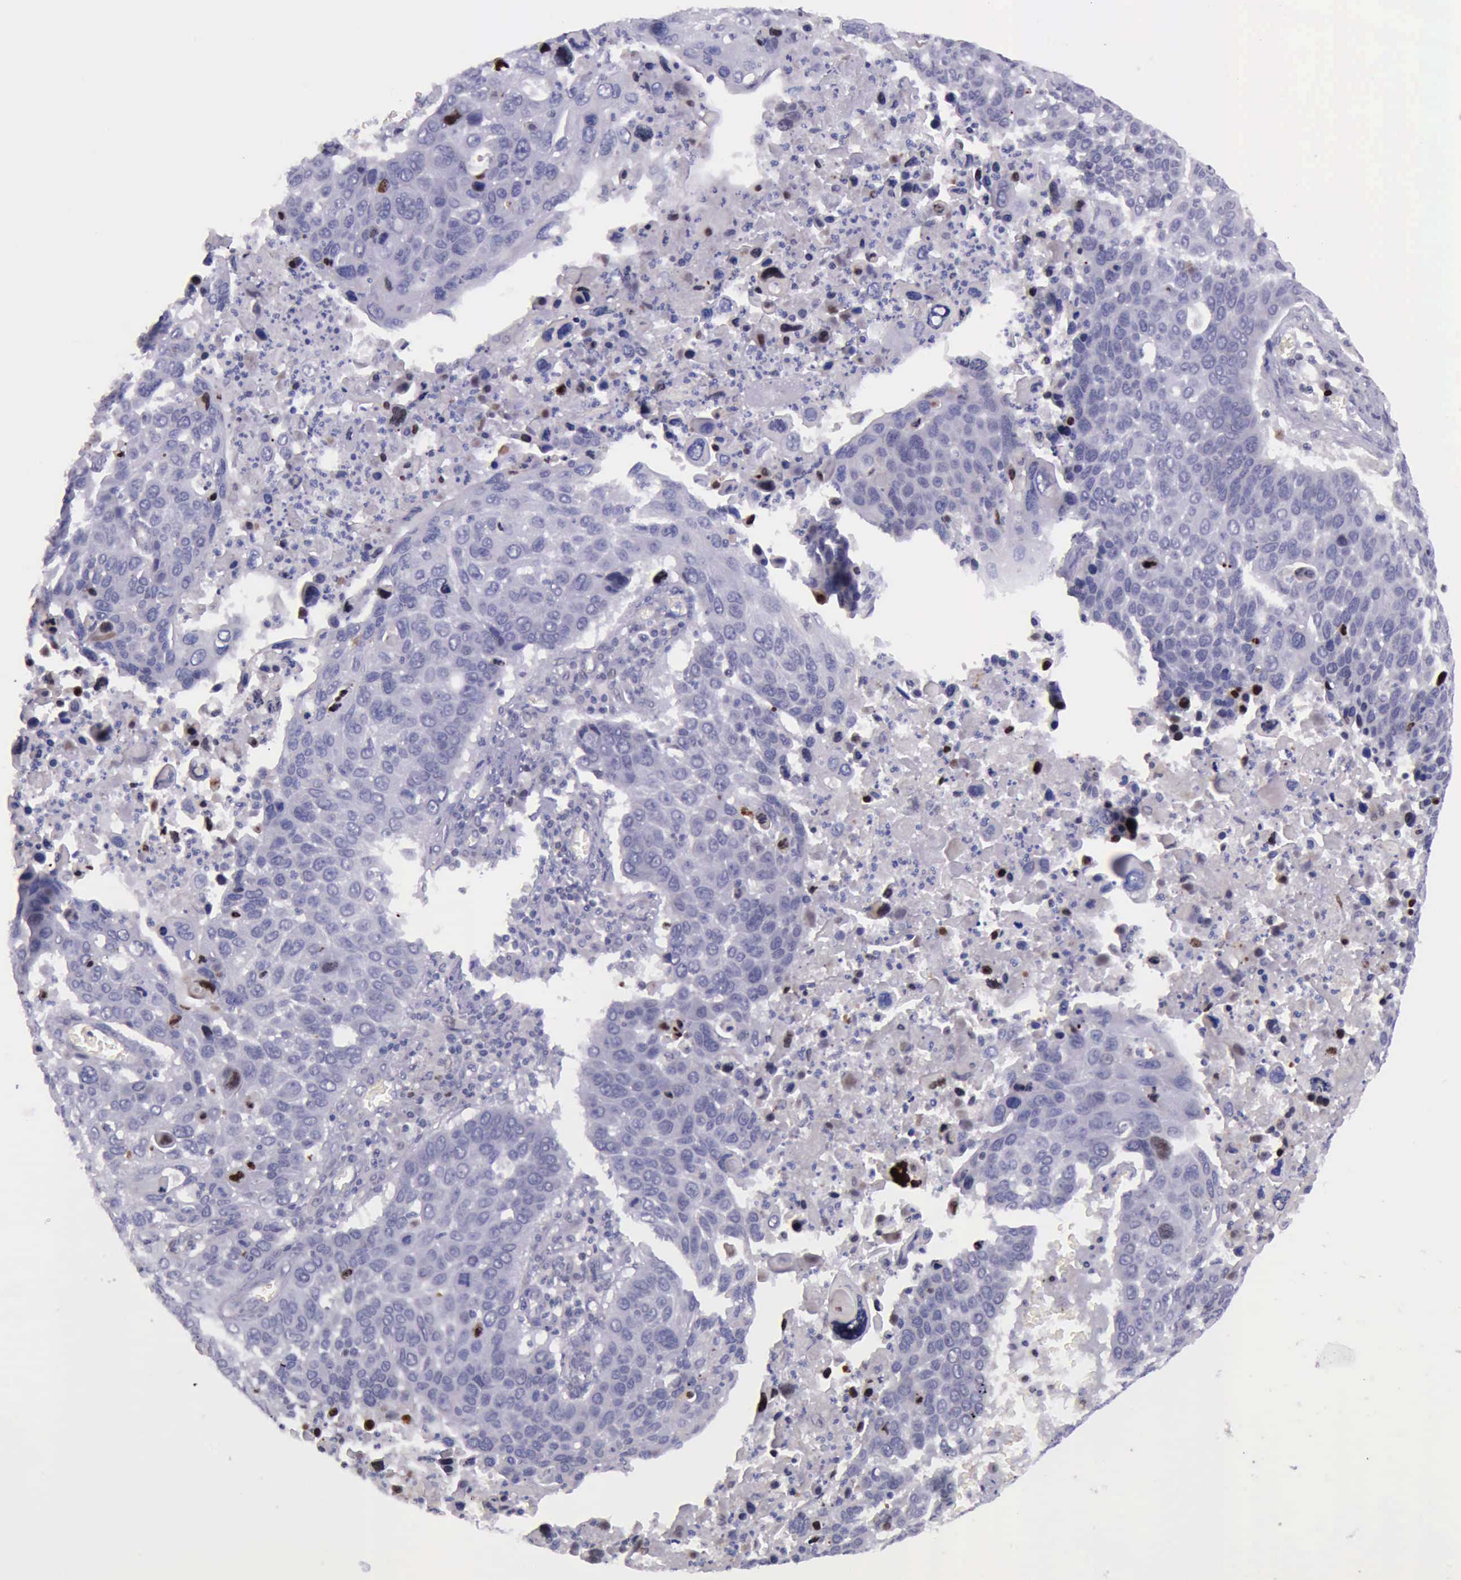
{"staining": {"intensity": "strong", "quantity": "<25%", "location": "nuclear"}, "tissue": "lung cancer", "cell_type": "Tumor cells", "image_type": "cancer", "snomed": [{"axis": "morphology", "description": "Squamous cell carcinoma, NOS"}, {"axis": "topography", "description": "Lung"}], "caption": "Tumor cells demonstrate medium levels of strong nuclear positivity in about <25% of cells in lung cancer.", "gene": "PARP1", "patient": {"sex": "male", "age": 68}}